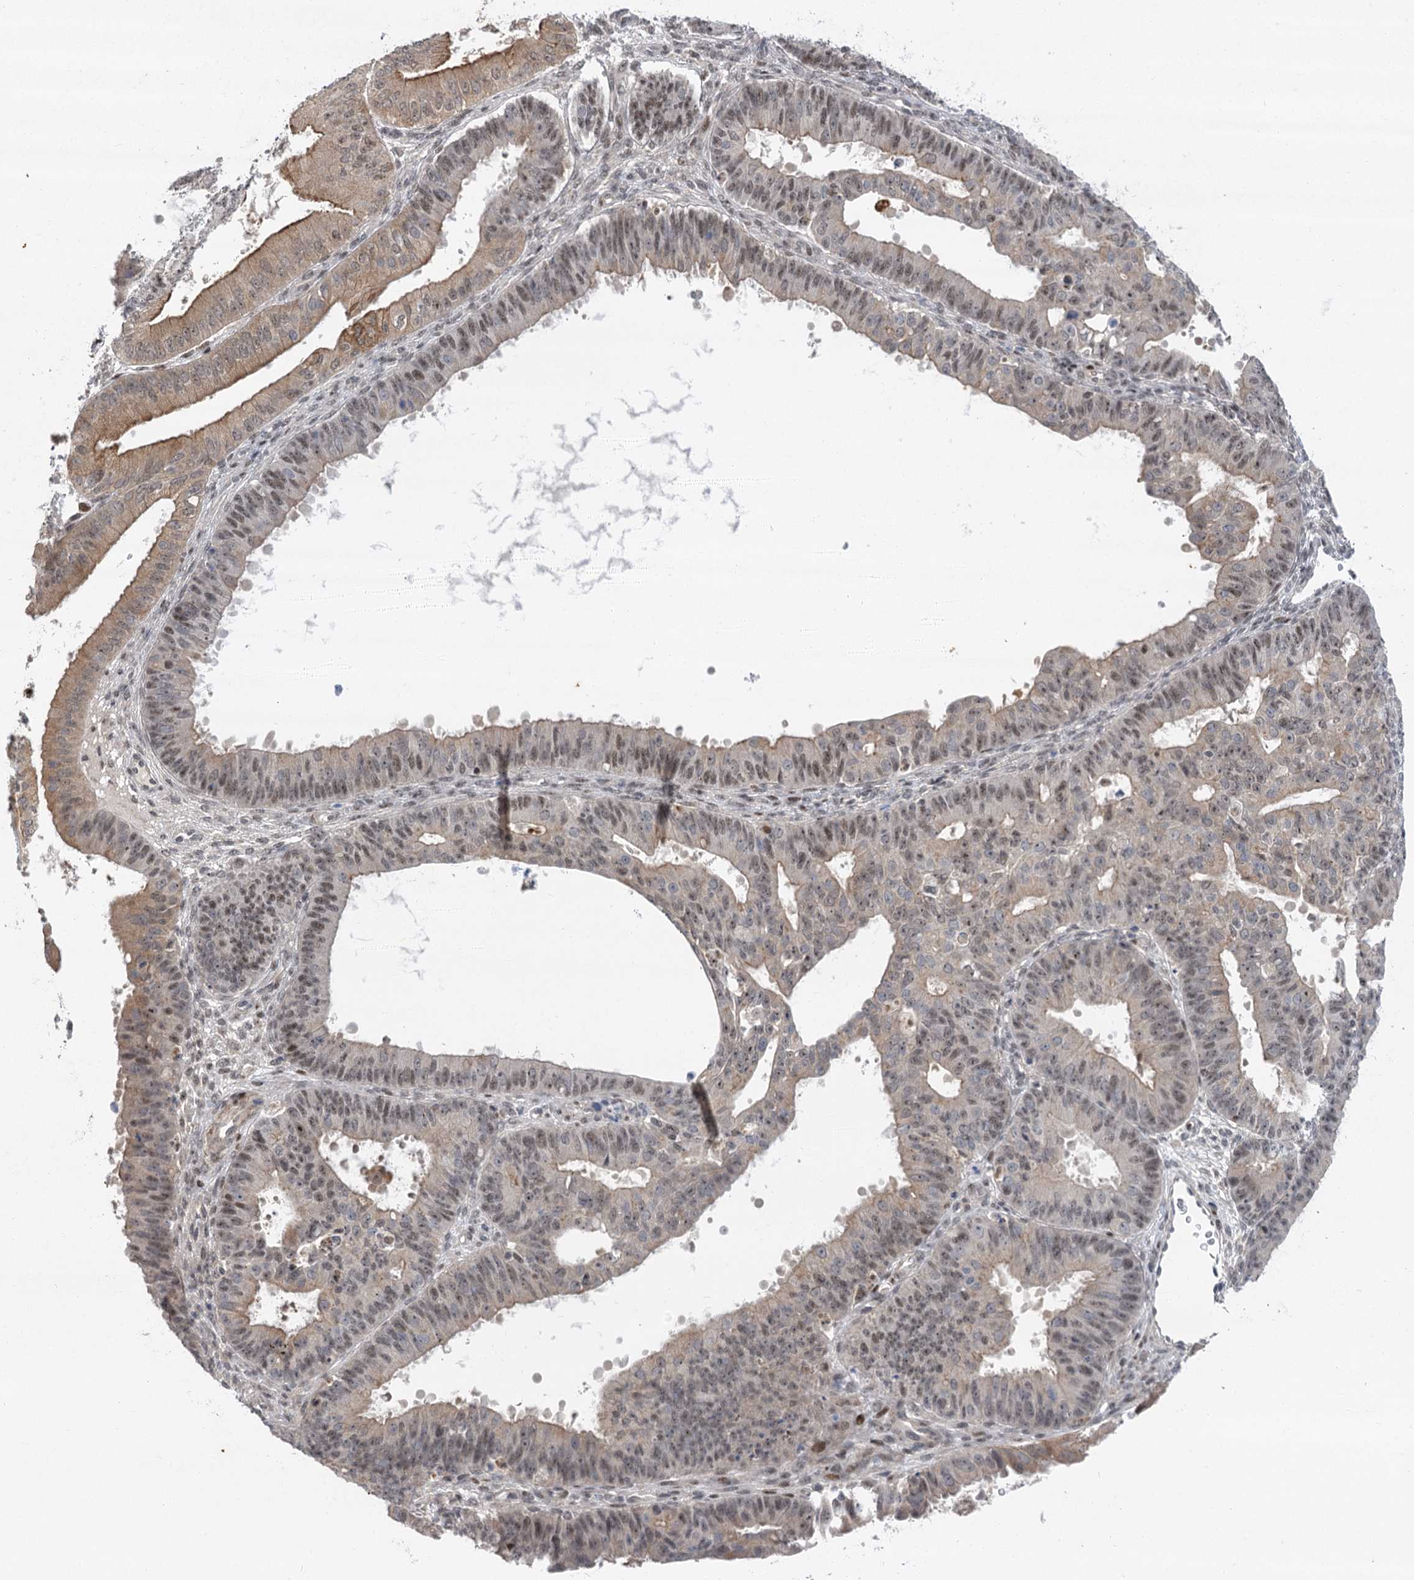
{"staining": {"intensity": "weak", "quantity": ">75%", "location": "nuclear"}, "tissue": "ovarian cancer", "cell_type": "Tumor cells", "image_type": "cancer", "snomed": [{"axis": "morphology", "description": "Carcinoma, endometroid"}, {"axis": "topography", "description": "Appendix"}, {"axis": "topography", "description": "Ovary"}], "caption": "Immunohistochemical staining of human ovarian cancer demonstrates low levels of weak nuclear protein expression in about >75% of tumor cells.", "gene": "IL11RA", "patient": {"sex": "female", "age": 42}}